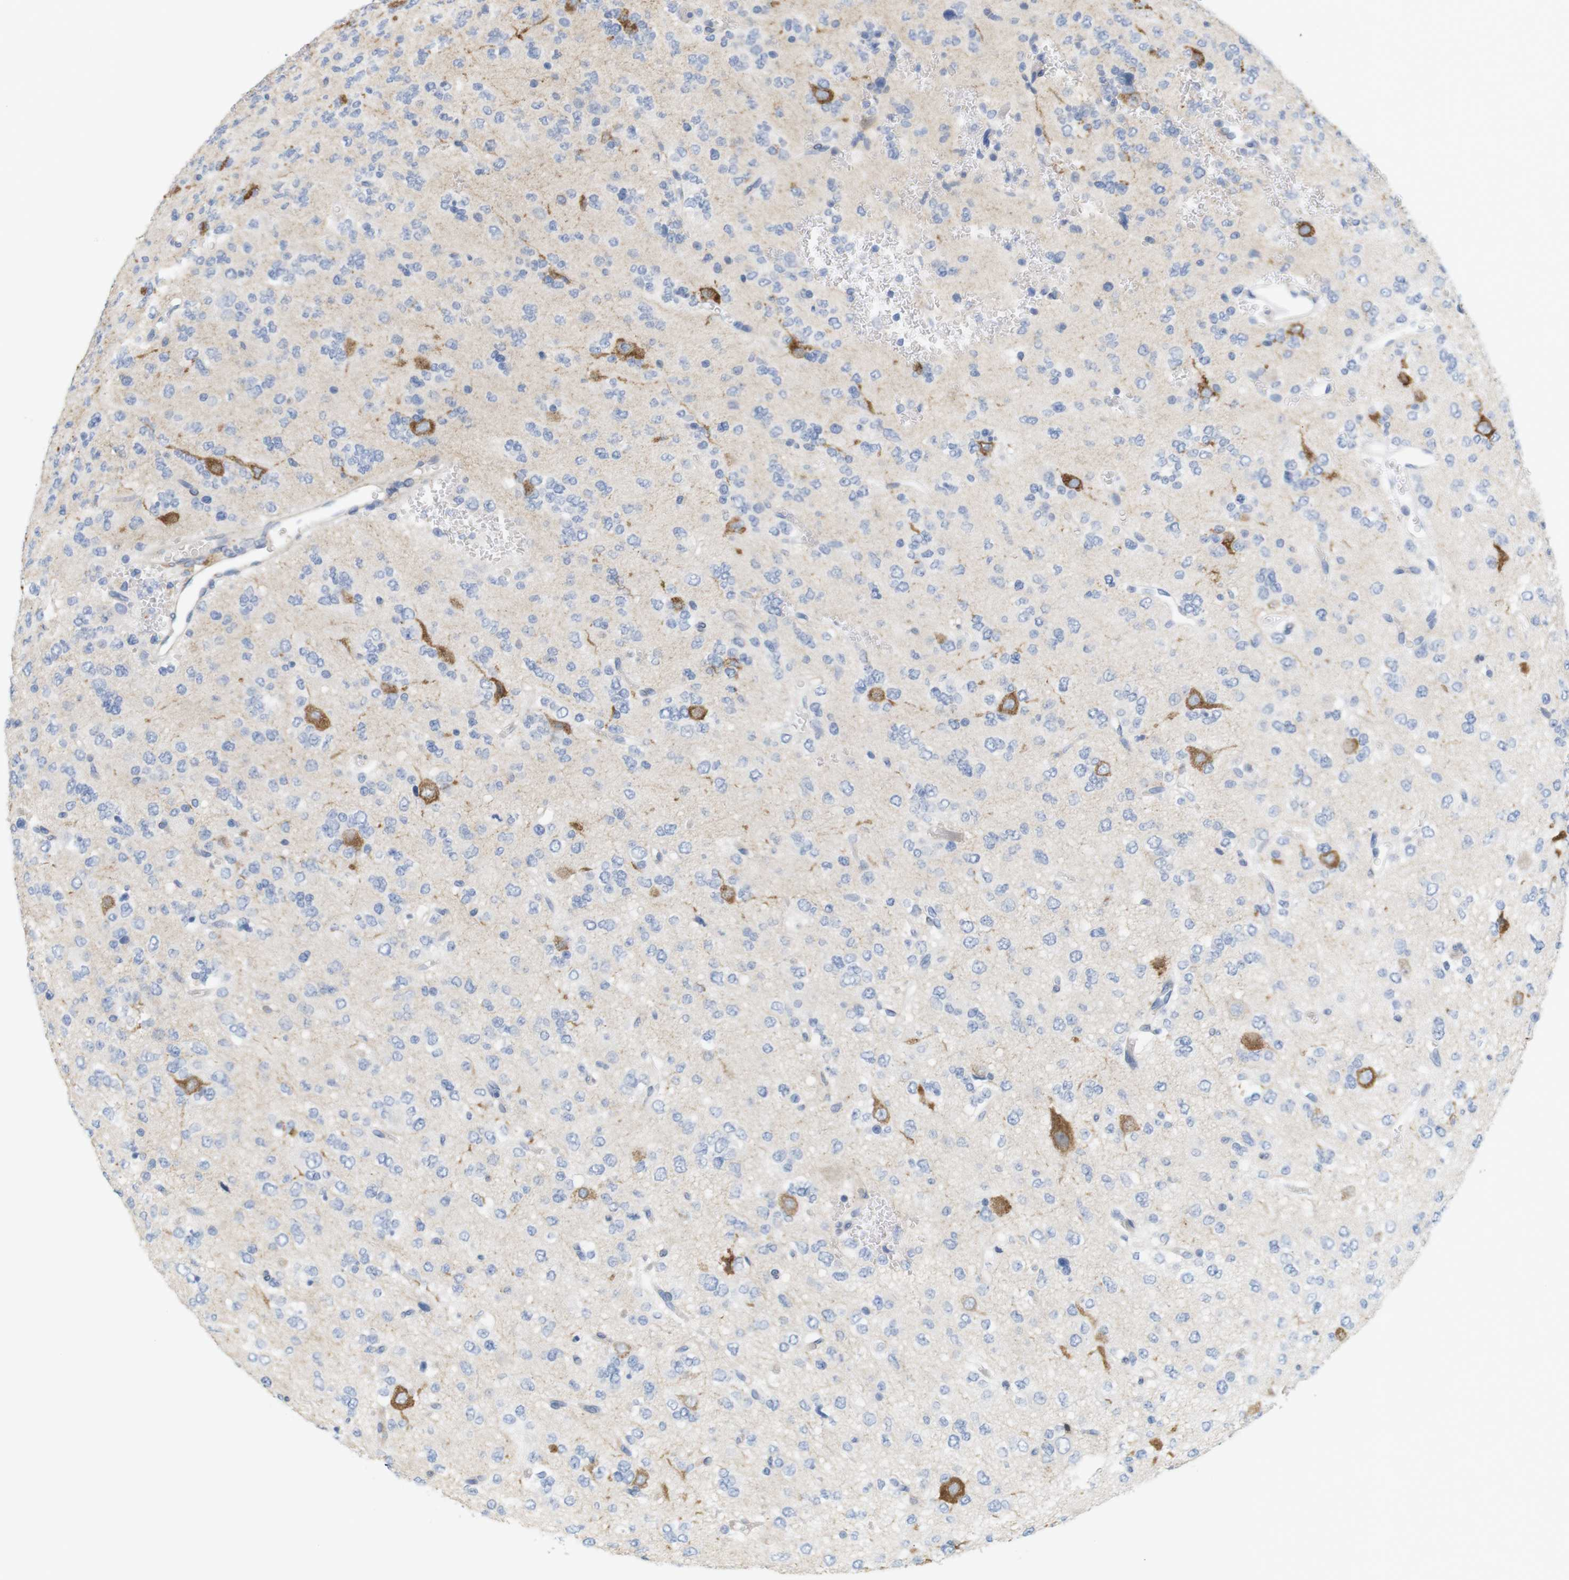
{"staining": {"intensity": "negative", "quantity": "none", "location": "none"}, "tissue": "glioma", "cell_type": "Tumor cells", "image_type": "cancer", "snomed": [{"axis": "morphology", "description": "Glioma, malignant, Low grade"}, {"axis": "topography", "description": "Brain"}], "caption": "Protein analysis of glioma shows no significant expression in tumor cells.", "gene": "ITPR1", "patient": {"sex": "male", "age": 38}}